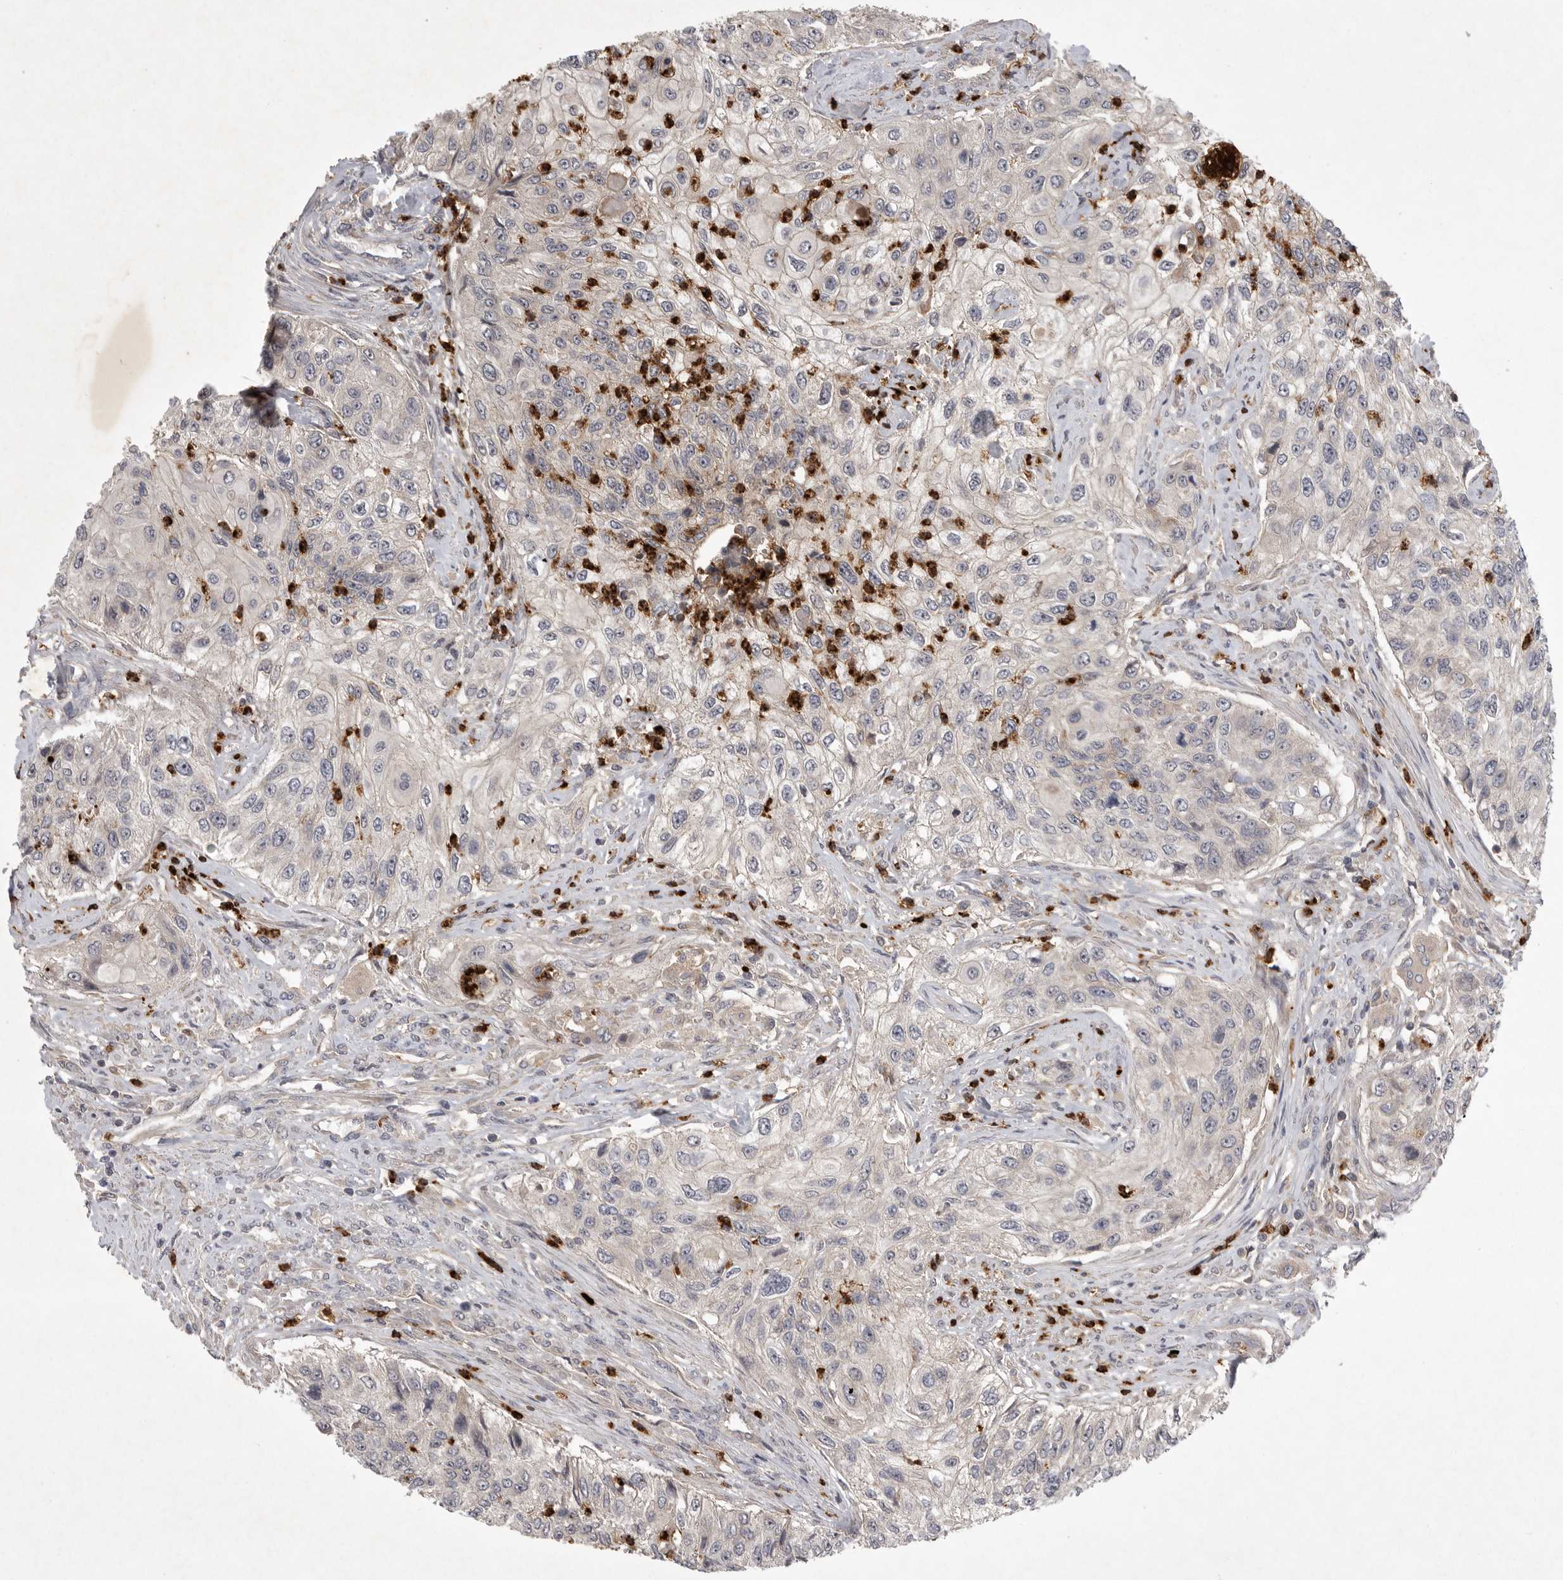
{"staining": {"intensity": "negative", "quantity": "none", "location": "none"}, "tissue": "urothelial cancer", "cell_type": "Tumor cells", "image_type": "cancer", "snomed": [{"axis": "morphology", "description": "Urothelial carcinoma, High grade"}, {"axis": "topography", "description": "Urinary bladder"}], "caption": "Tumor cells are negative for protein expression in human urothelial cancer. Brightfield microscopy of IHC stained with DAB (3,3'-diaminobenzidine) (brown) and hematoxylin (blue), captured at high magnification.", "gene": "UBE3D", "patient": {"sex": "female", "age": 60}}